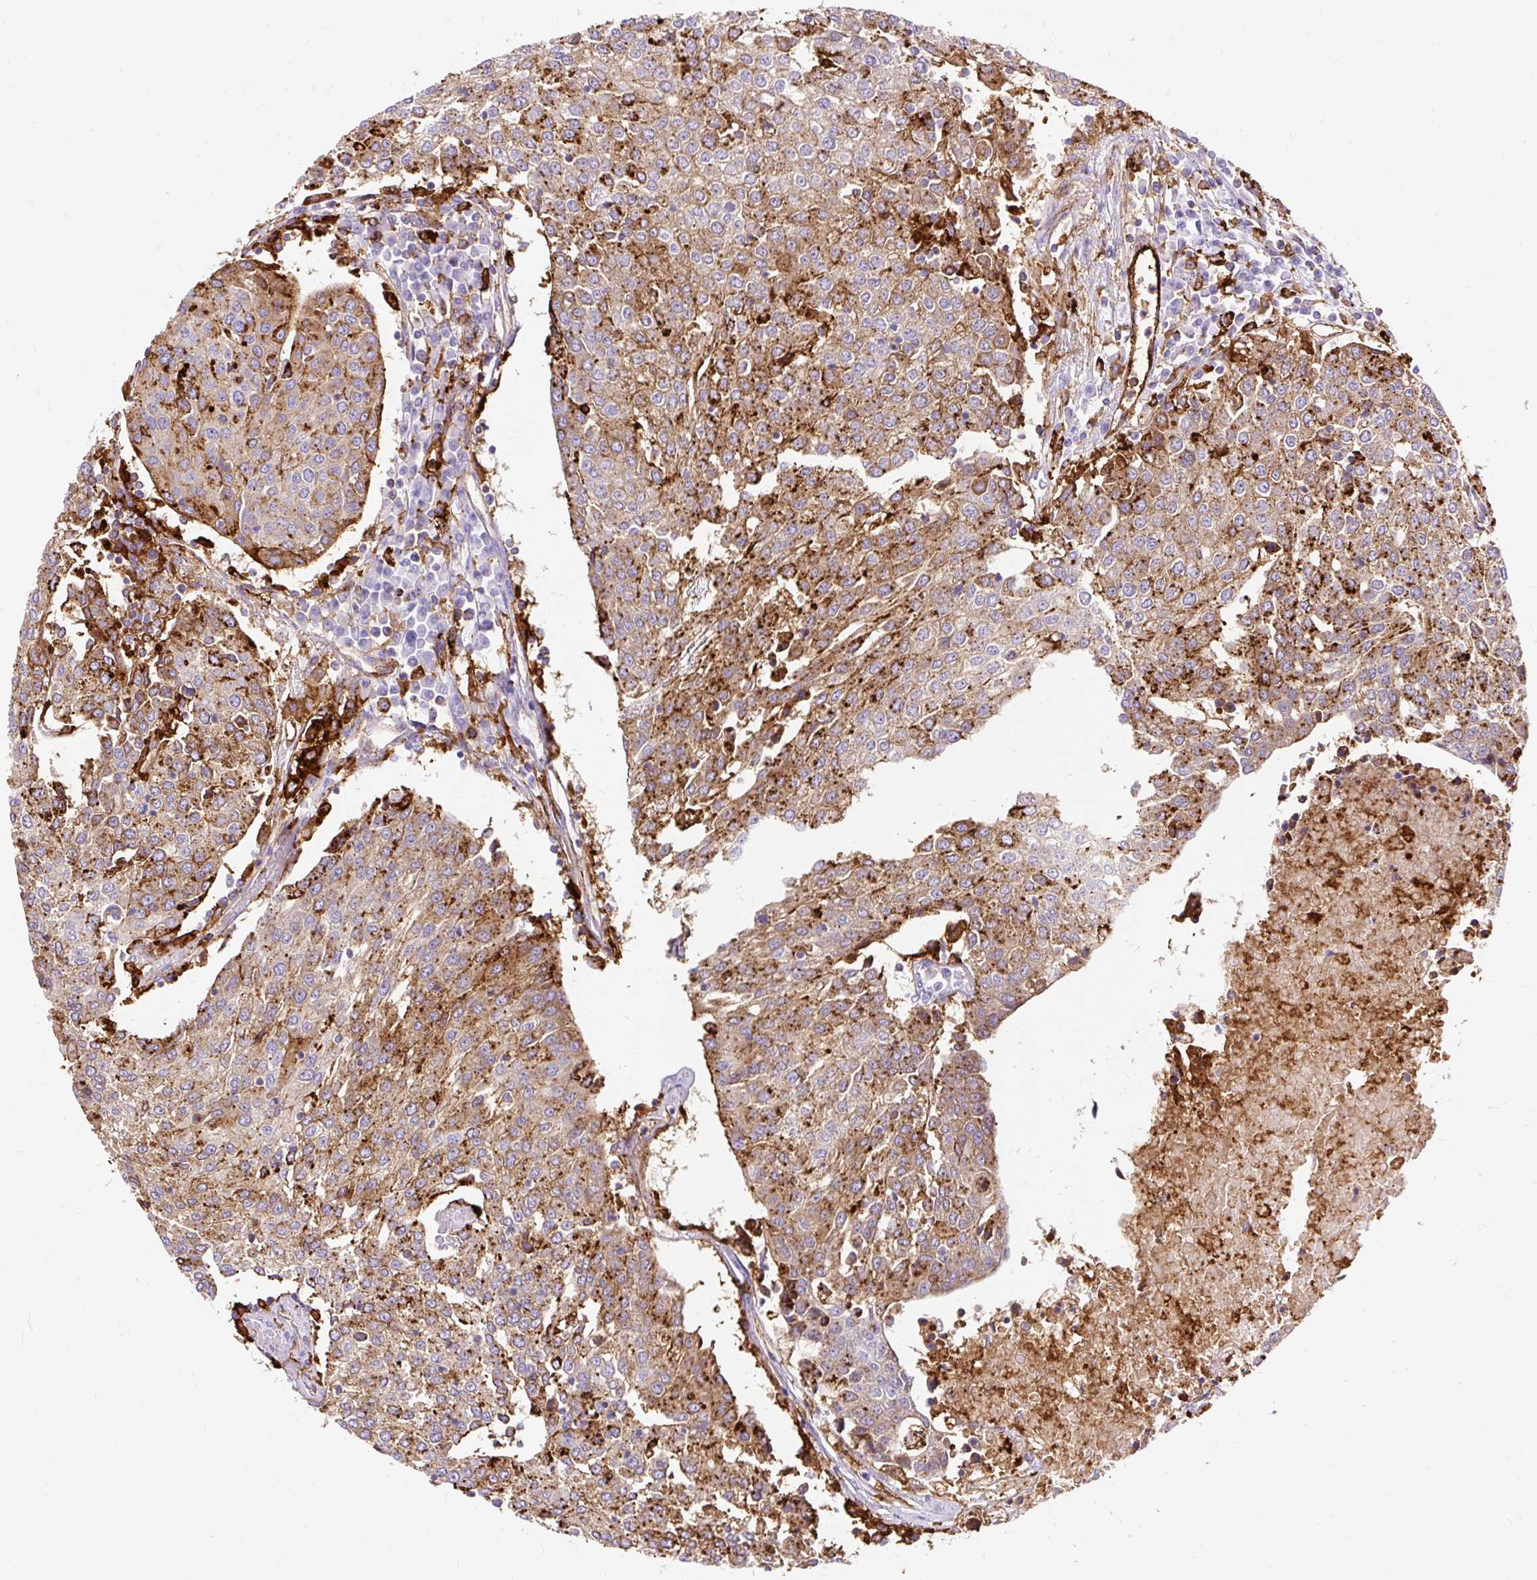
{"staining": {"intensity": "moderate", "quantity": ">75%", "location": "cytoplasmic/membranous"}, "tissue": "urothelial cancer", "cell_type": "Tumor cells", "image_type": "cancer", "snomed": [{"axis": "morphology", "description": "Urothelial carcinoma, High grade"}, {"axis": "topography", "description": "Urinary bladder"}], "caption": "IHC of human urothelial carcinoma (high-grade) reveals medium levels of moderate cytoplasmic/membranous positivity in about >75% of tumor cells.", "gene": "HLA-DRA", "patient": {"sex": "female", "age": 85}}